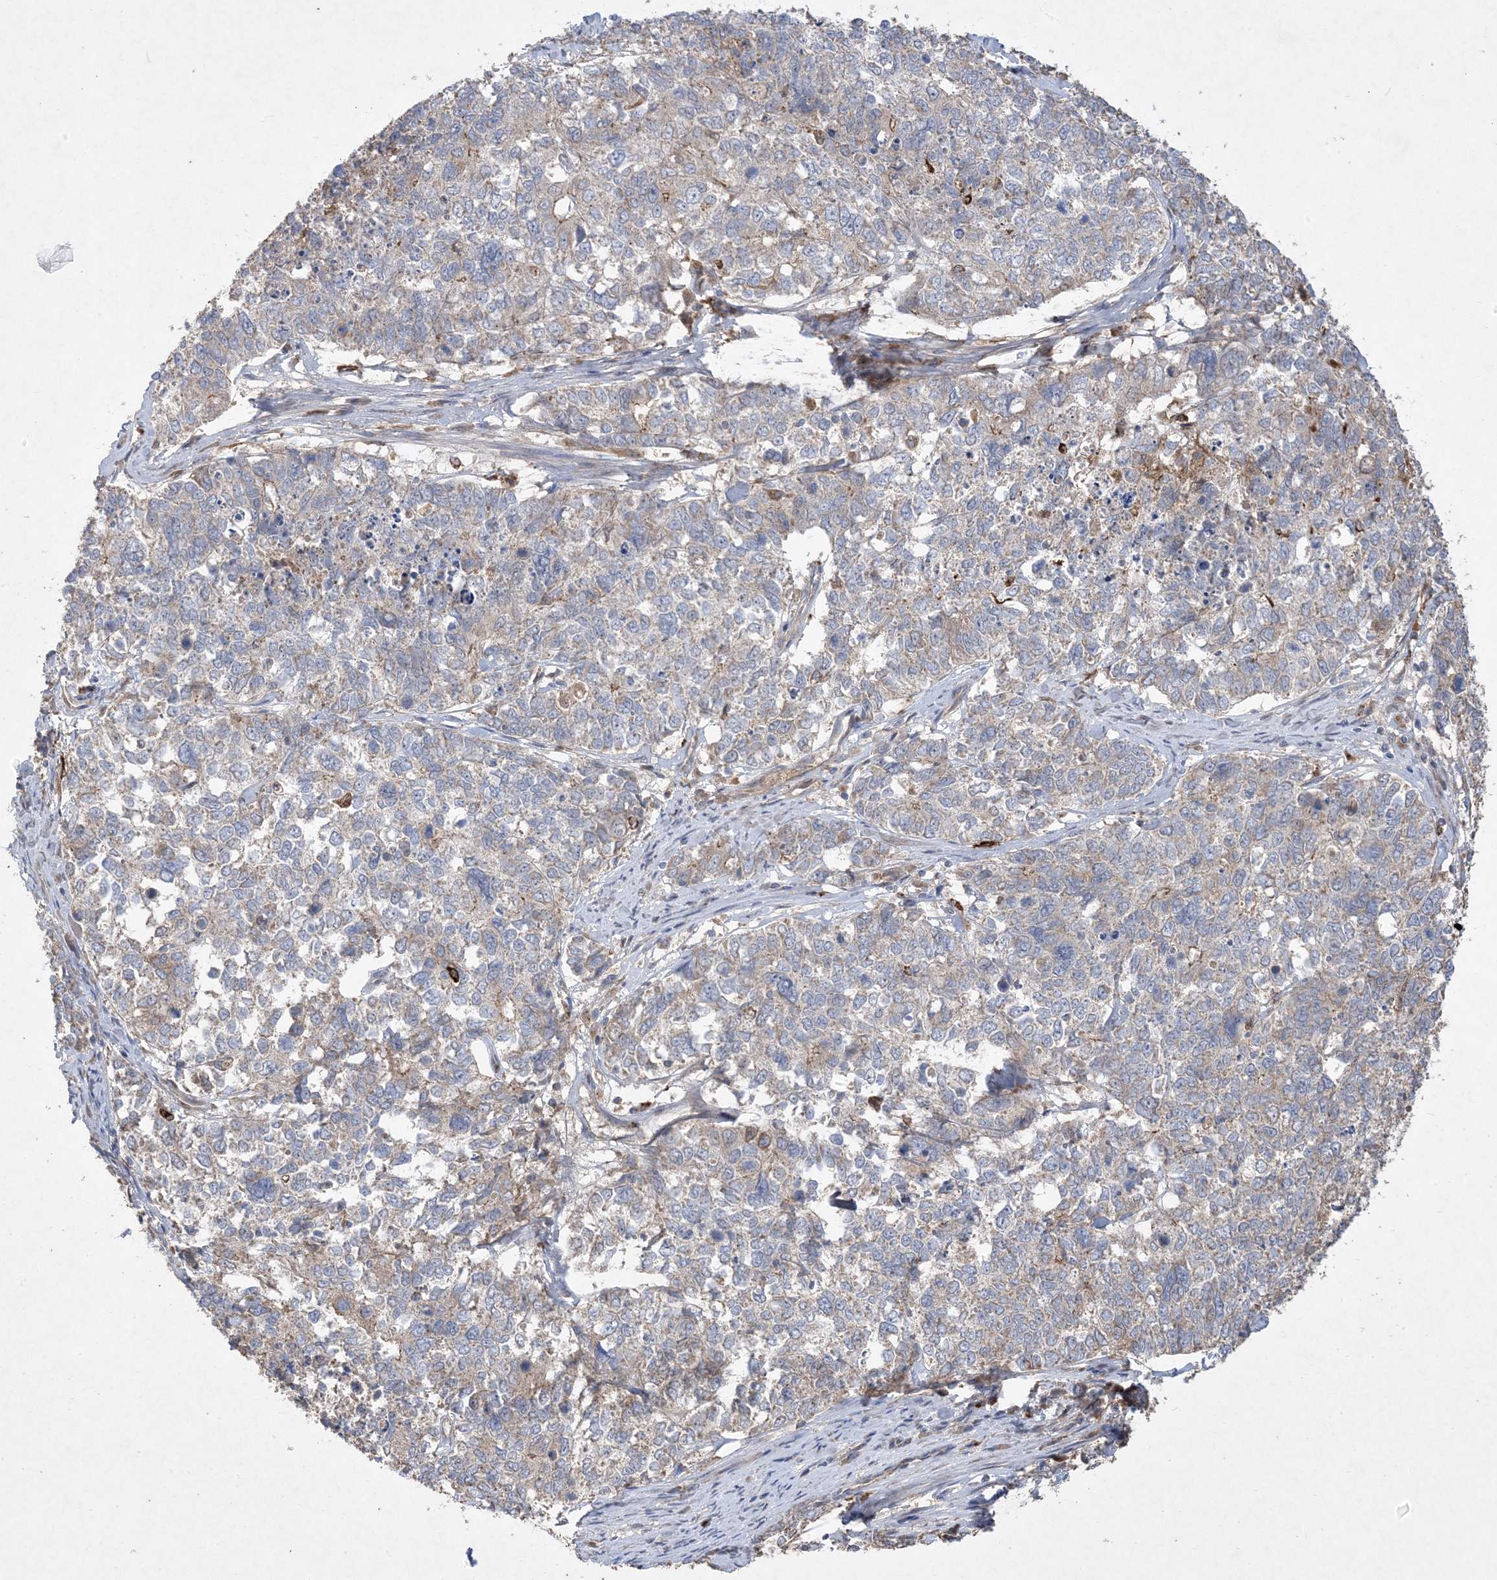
{"staining": {"intensity": "negative", "quantity": "none", "location": "none"}, "tissue": "cervical cancer", "cell_type": "Tumor cells", "image_type": "cancer", "snomed": [{"axis": "morphology", "description": "Squamous cell carcinoma, NOS"}, {"axis": "topography", "description": "Cervix"}], "caption": "An immunohistochemistry micrograph of cervical cancer (squamous cell carcinoma) is shown. There is no staining in tumor cells of cervical cancer (squamous cell carcinoma).", "gene": "MASP2", "patient": {"sex": "female", "age": 63}}